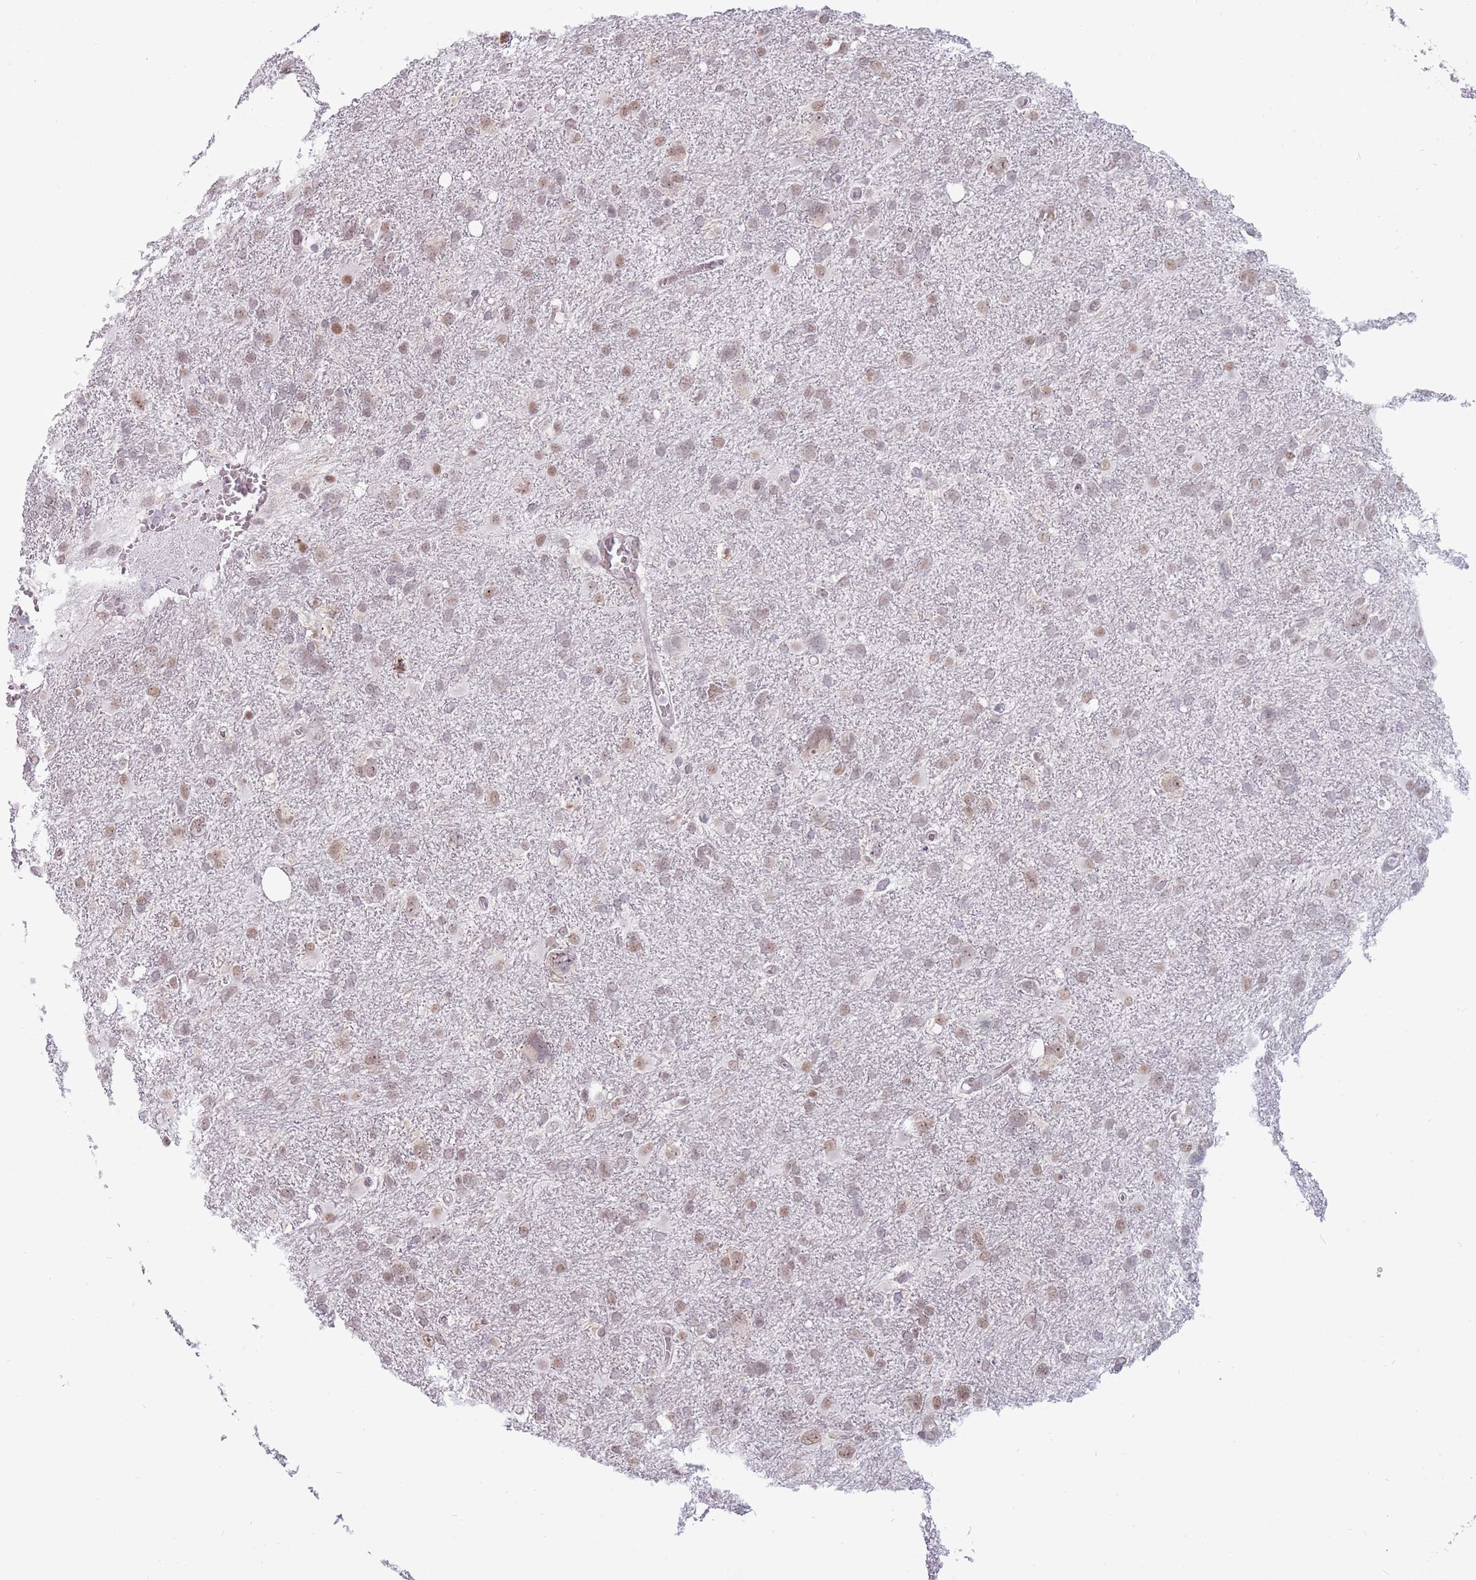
{"staining": {"intensity": "moderate", "quantity": "25%-75%", "location": "nuclear"}, "tissue": "glioma", "cell_type": "Tumor cells", "image_type": "cancer", "snomed": [{"axis": "morphology", "description": "Glioma, malignant, High grade"}, {"axis": "topography", "description": "Brain"}], "caption": "Protein staining exhibits moderate nuclear staining in approximately 25%-75% of tumor cells in malignant glioma (high-grade). The protein is stained brown, and the nuclei are stained in blue (DAB (3,3'-diaminobenzidine) IHC with brightfield microscopy, high magnification).", "gene": "BARD1", "patient": {"sex": "male", "age": 61}}